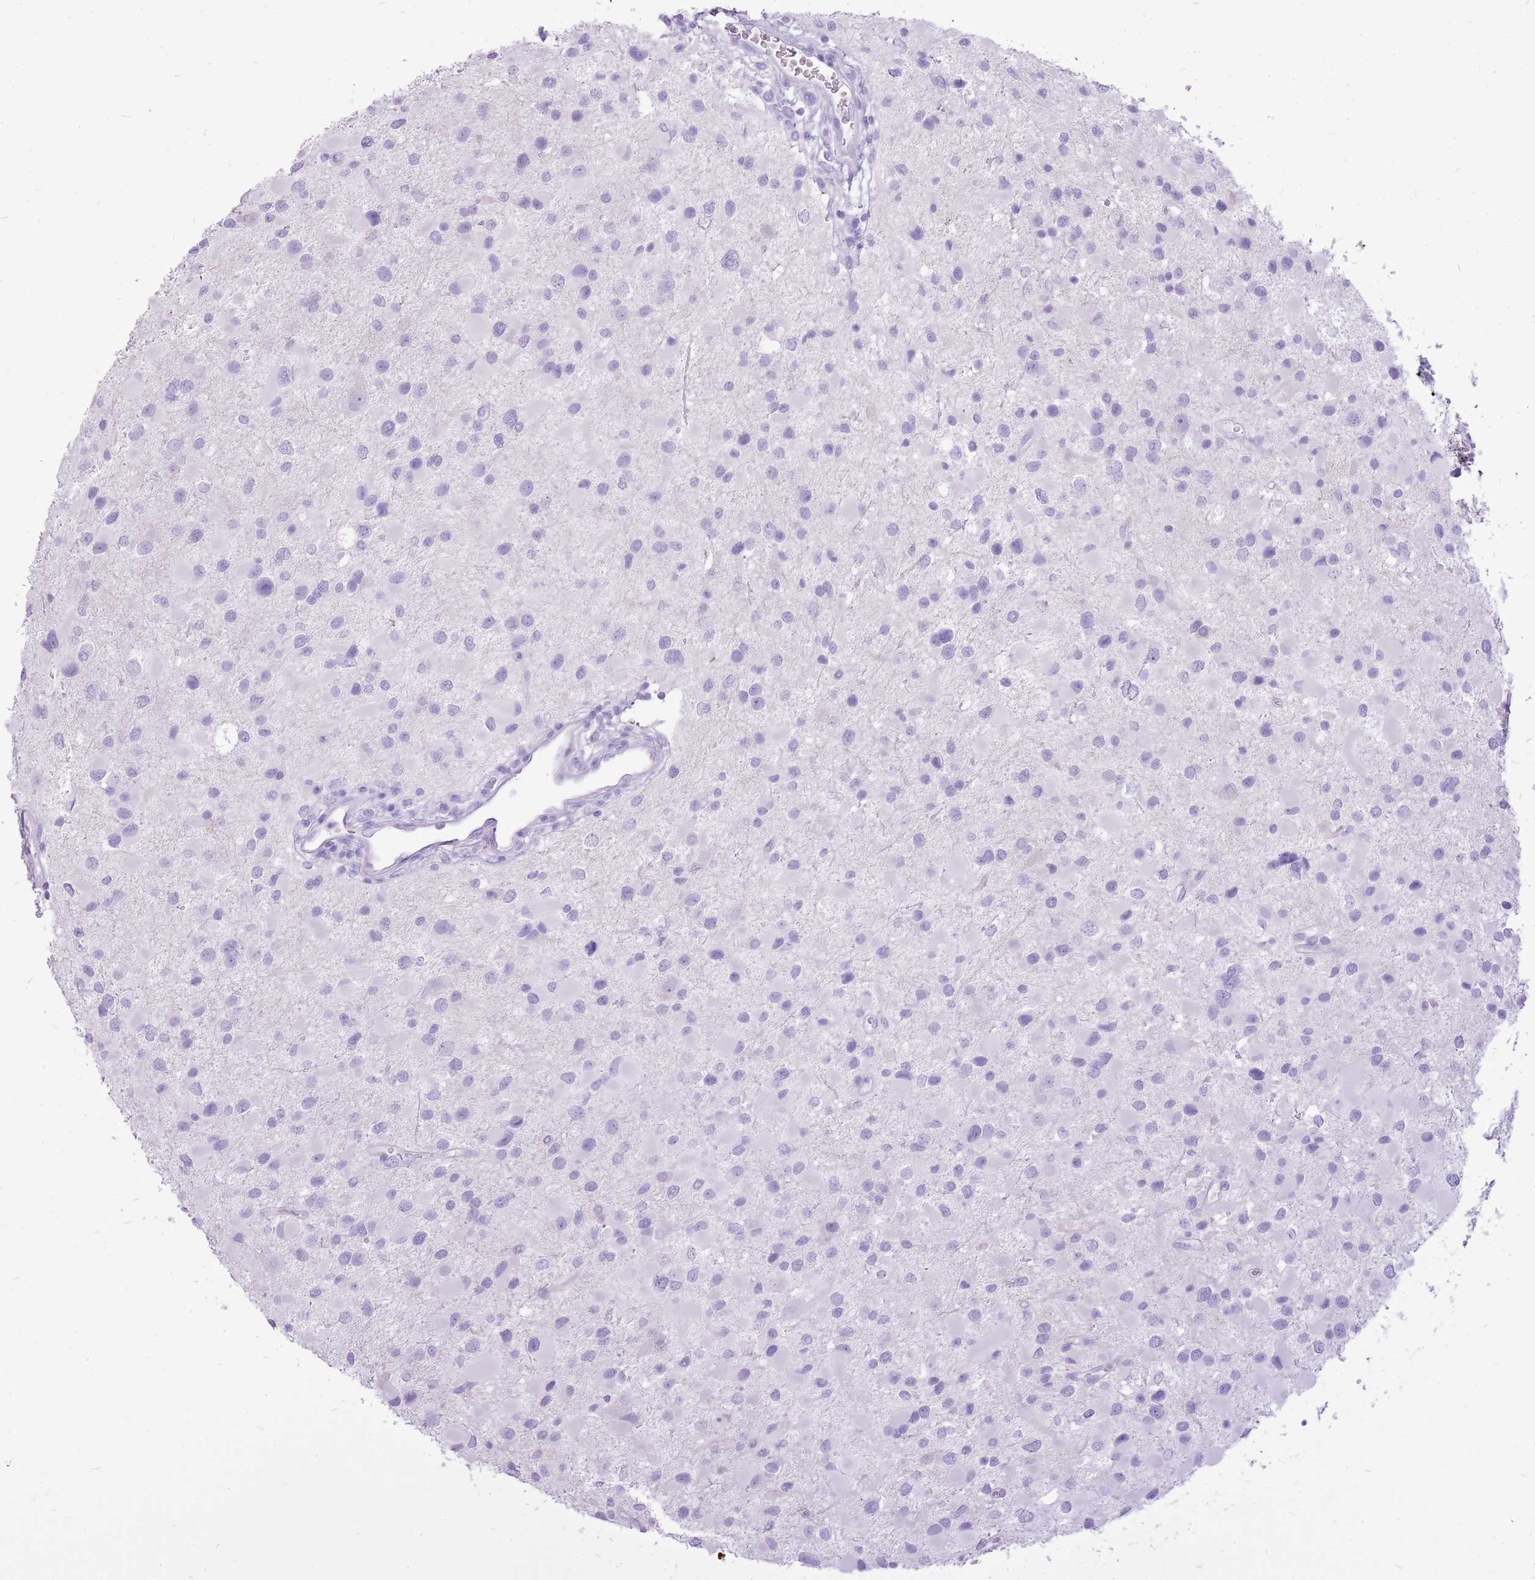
{"staining": {"intensity": "negative", "quantity": "none", "location": "none"}, "tissue": "glioma", "cell_type": "Tumor cells", "image_type": "cancer", "snomed": [{"axis": "morphology", "description": "Glioma, malignant, Low grade"}, {"axis": "topography", "description": "Brain"}], "caption": "Tumor cells show no significant positivity in glioma.", "gene": "CNFN", "patient": {"sex": "female", "age": 32}}